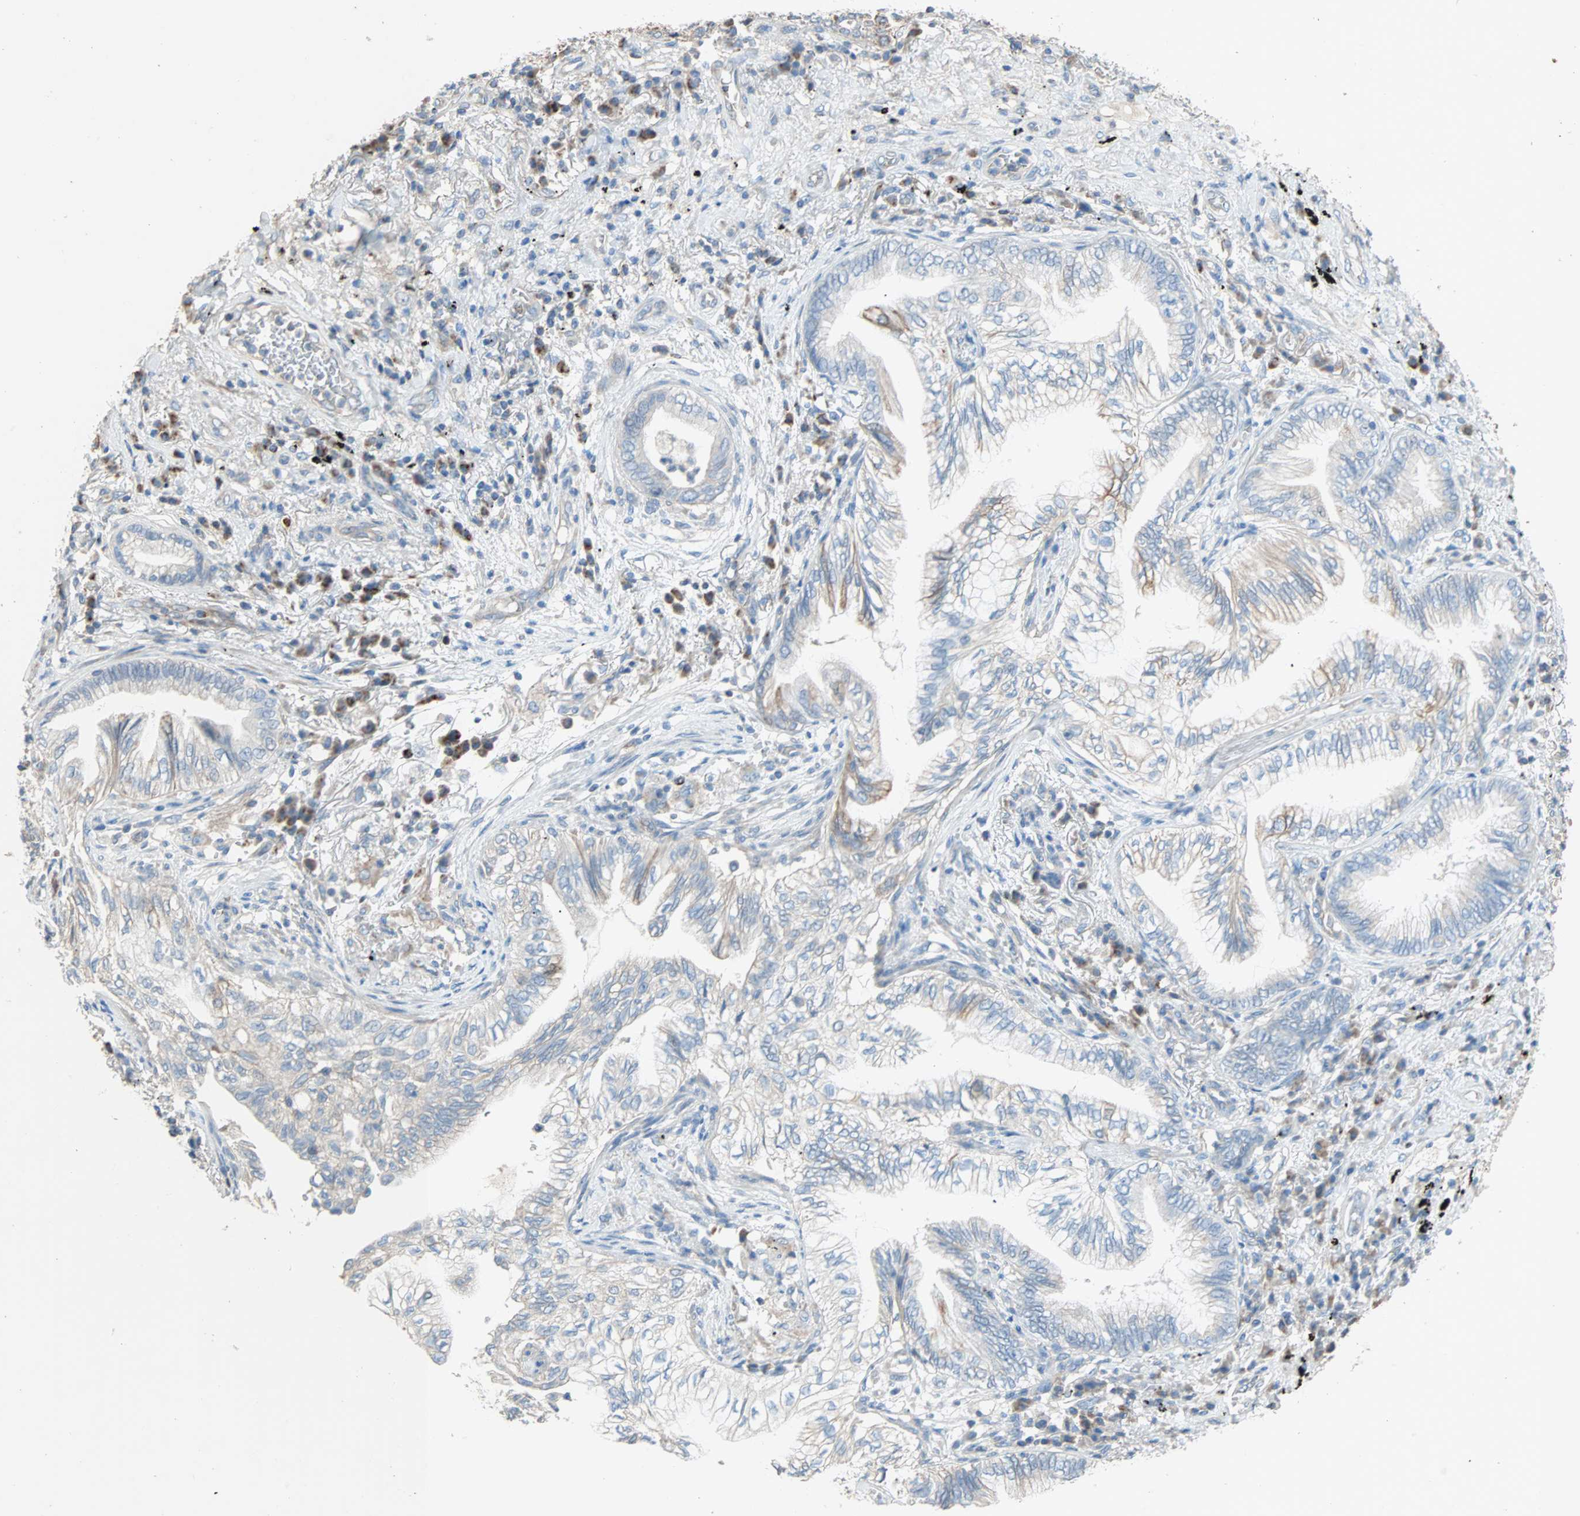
{"staining": {"intensity": "weak", "quantity": "<25%", "location": "cytoplasmic/membranous"}, "tissue": "lung cancer", "cell_type": "Tumor cells", "image_type": "cancer", "snomed": [{"axis": "morphology", "description": "Normal tissue, NOS"}, {"axis": "morphology", "description": "Adenocarcinoma, NOS"}, {"axis": "topography", "description": "Bronchus"}, {"axis": "topography", "description": "Lung"}], "caption": "An image of human lung cancer (adenocarcinoma) is negative for staining in tumor cells.", "gene": "ACVRL1", "patient": {"sex": "female", "age": 70}}